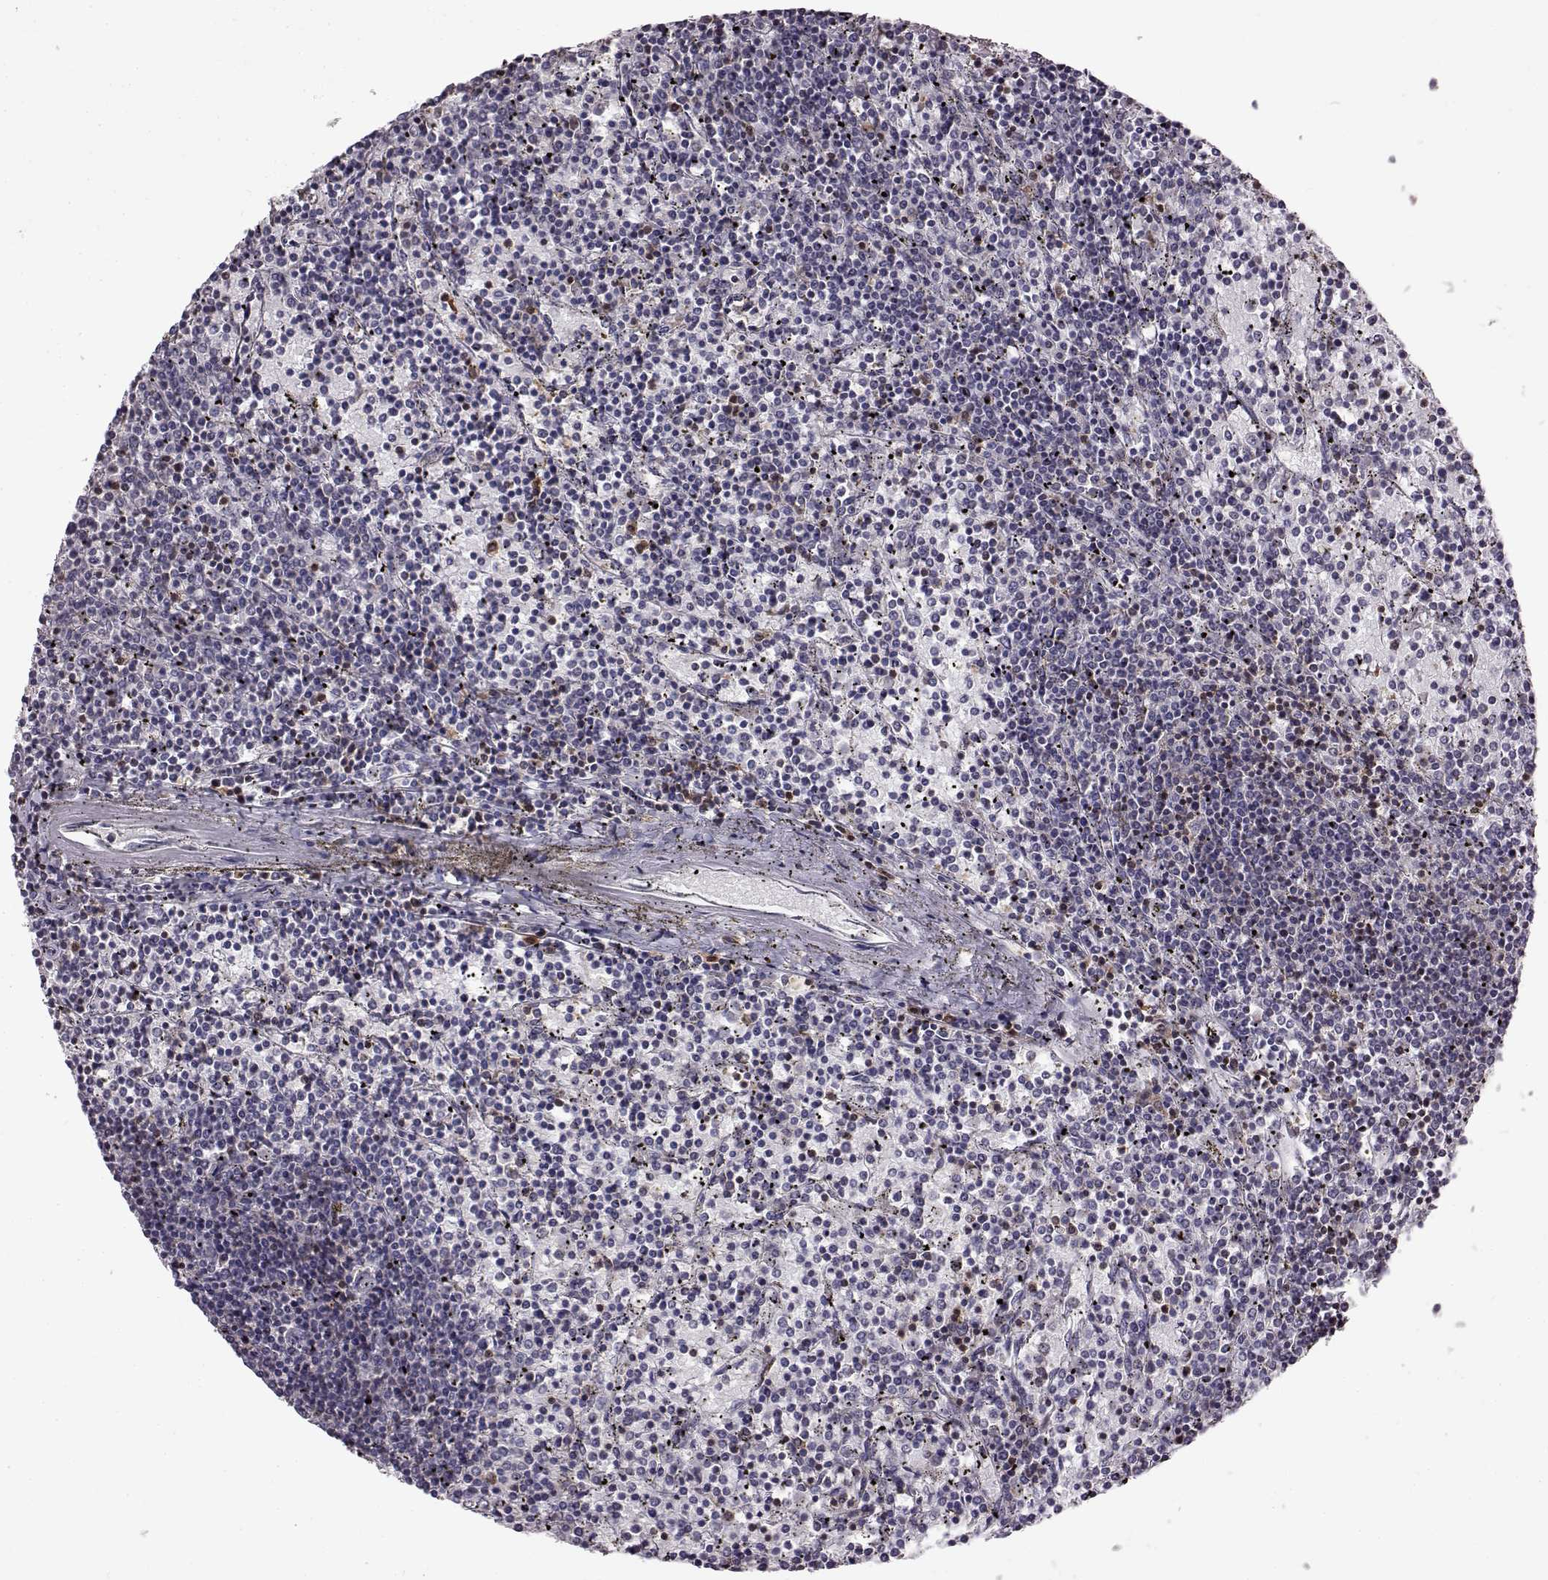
{"staining": {"intensity": "negative", "quantity": "none", "location": "none"}, "tissue": "lymphoma", "cell_type": "Tumor cells", "image_type": "cancer", "snomed": [{"axis": "morphology", "description": "Malignant lymphoma, non-Hodgkin's type, Low grade"}, {"axis": "topography", "description": "Spleen"}], "caption": "This is an immunohistochemistry photomicrograph of human low-grade malignant lymphoma, non-Hodgkin's type. There is no positivity in tumor cells.", "gene": "DOK2", "patient": {"sex": "female", "age": 77}}